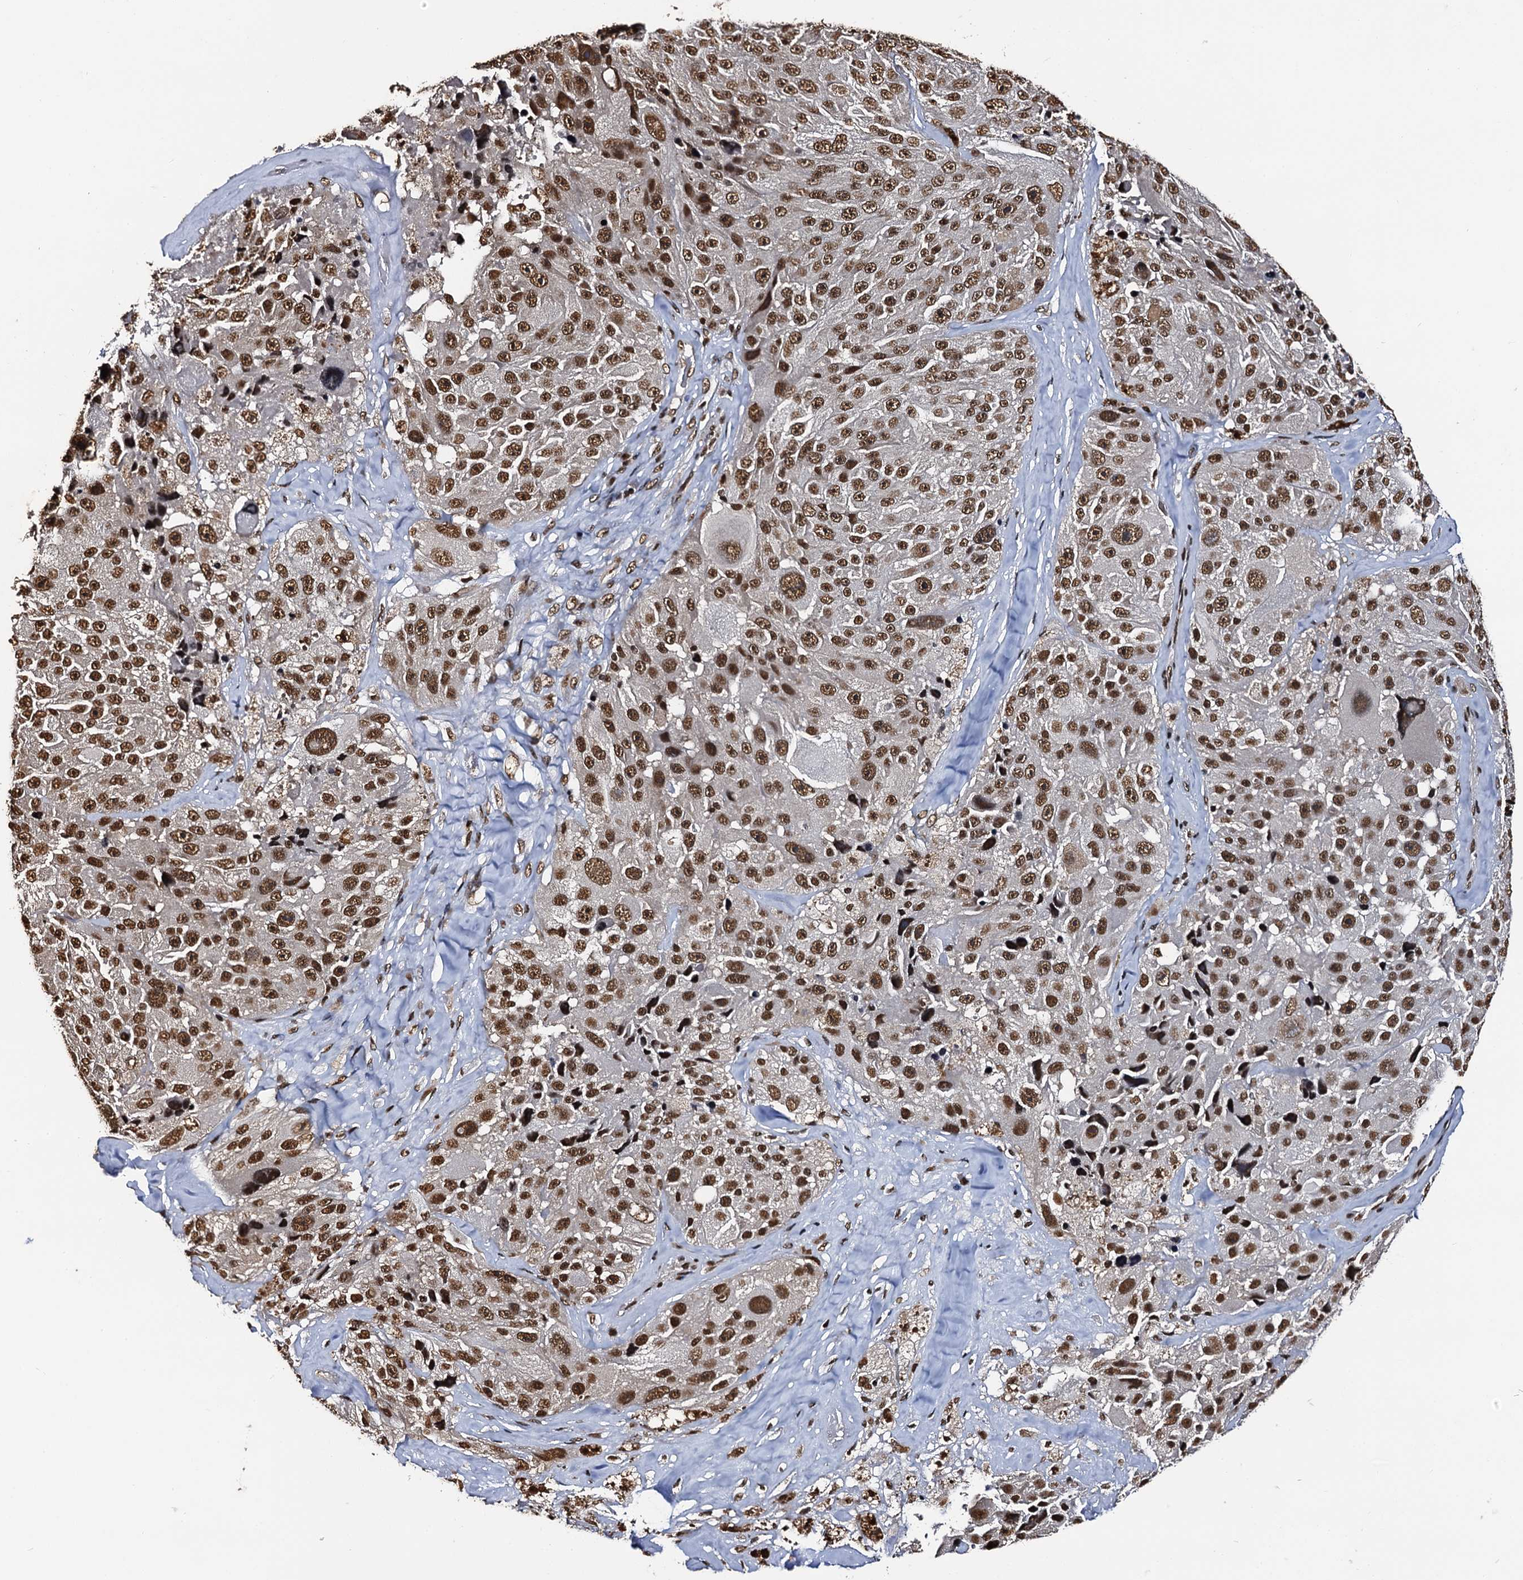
{"staining": {"intensity": "strong", "quantity": ">75%", "location": "nuclear"}, "tissue": "melanoma", "cell_type": "Tumor cells", "image_type": "cancer", "snomed": [{"axis": "morphology", "description": "Malignant melanoma, Metastatic site"}, {"axis": "topography", "description": "Lymph node"}], "caption": "High-power microscopy captured an immunohistochemistry histopathology image of melanoma, revealing strong nuclear staining in about >75% of tumor cells.", "gene": "SNRPD2", "patient": {"sex": "male", "age": 62}}